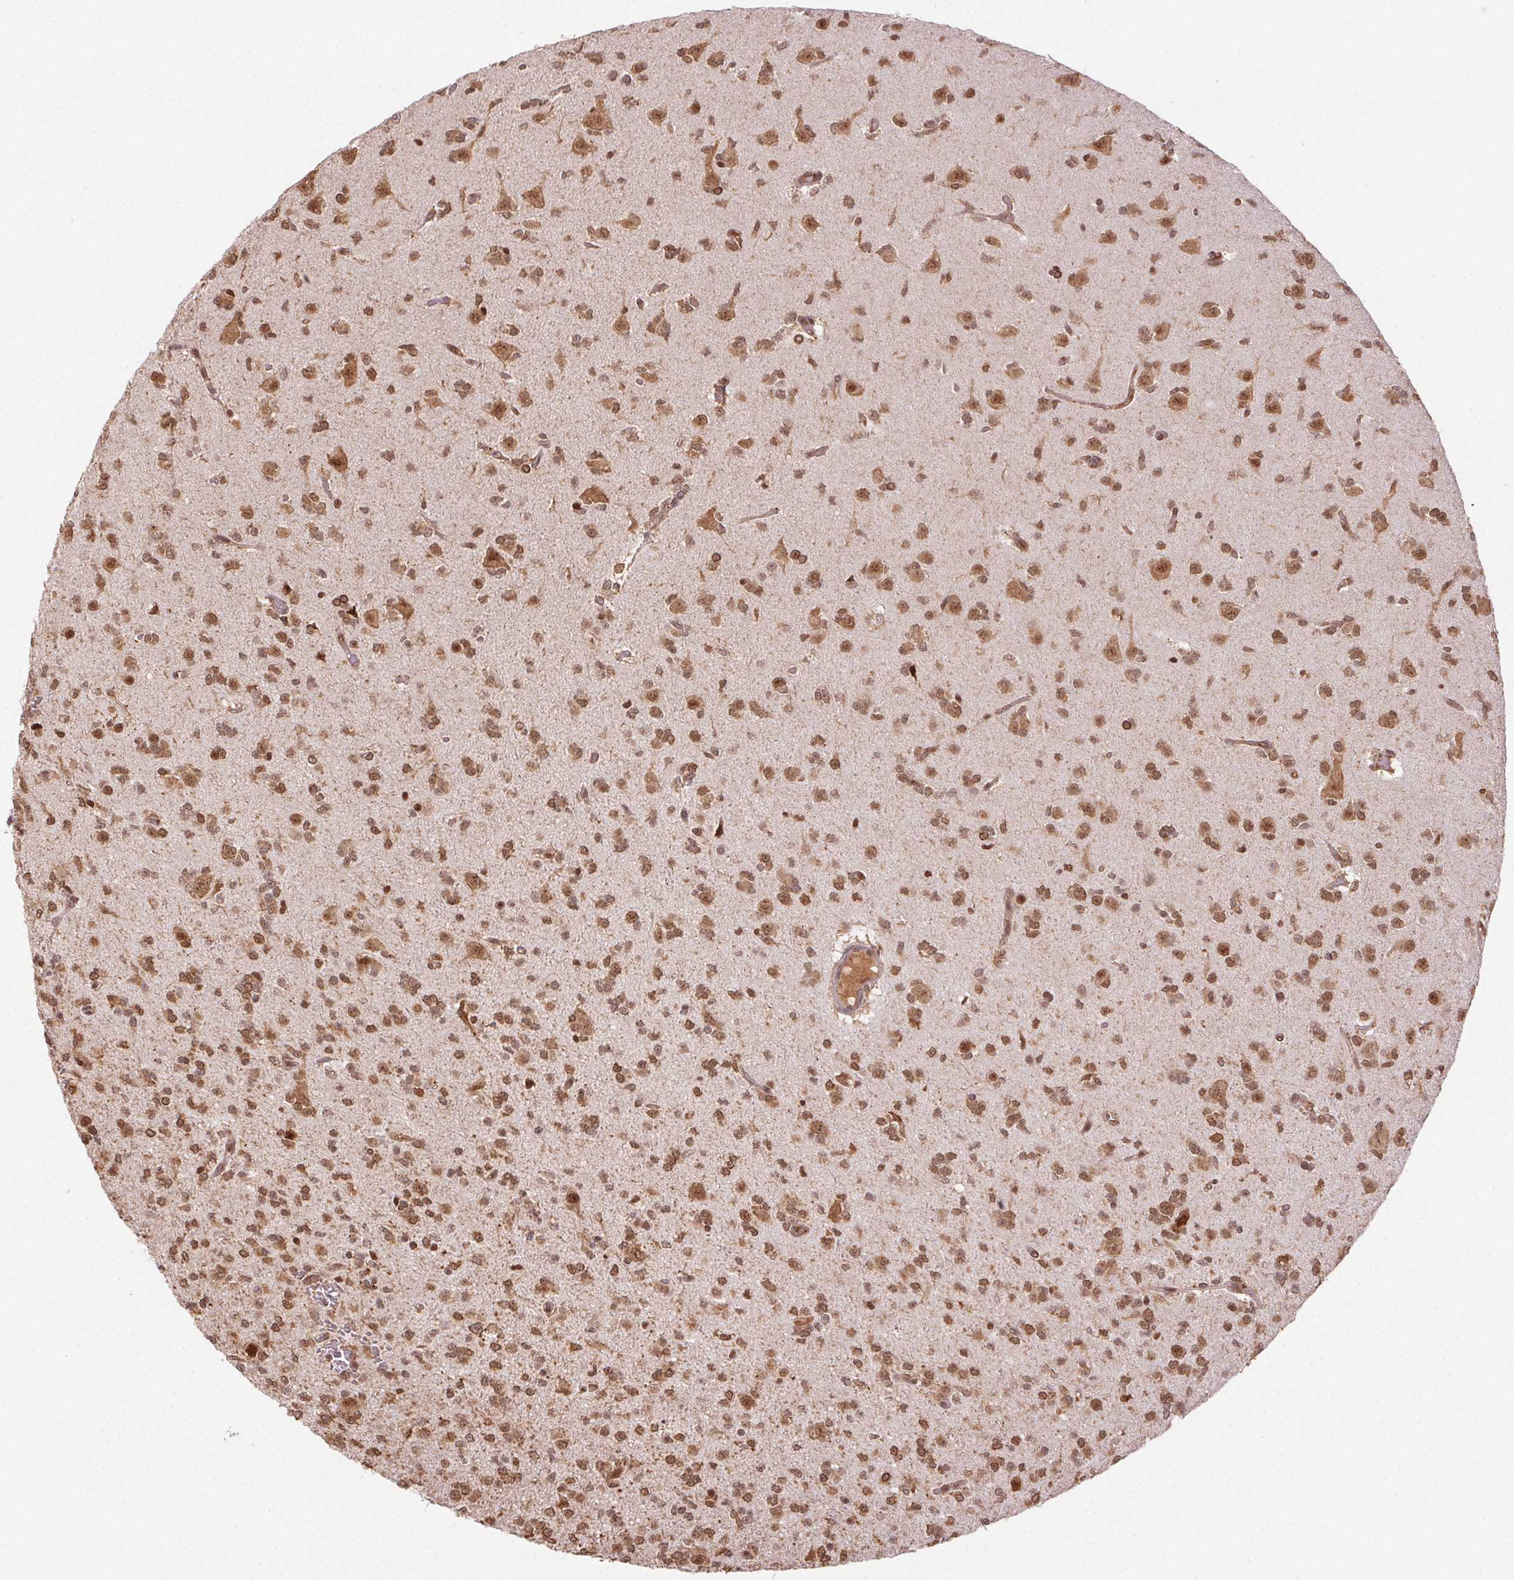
{"staining": {"intensity": "moderate", "quantity": ">75%", "location": "nuclear"}, "tissue": "glioma", "cell_type": "Tumor cells", "image_type": "cancer", "snomed": [{"axis": "morphology", "description": "Glioma, malignant, Low grade"}, {"axis": "topography", "description": "Brain"}], "caption": "Immunohistochemical staining of human glioma demonstrates medium levels of moderate nuclear staining in approximately >75% of tumor cells.", "gene": "TREML4", "patient": {"sex": "male", "age": 27}}